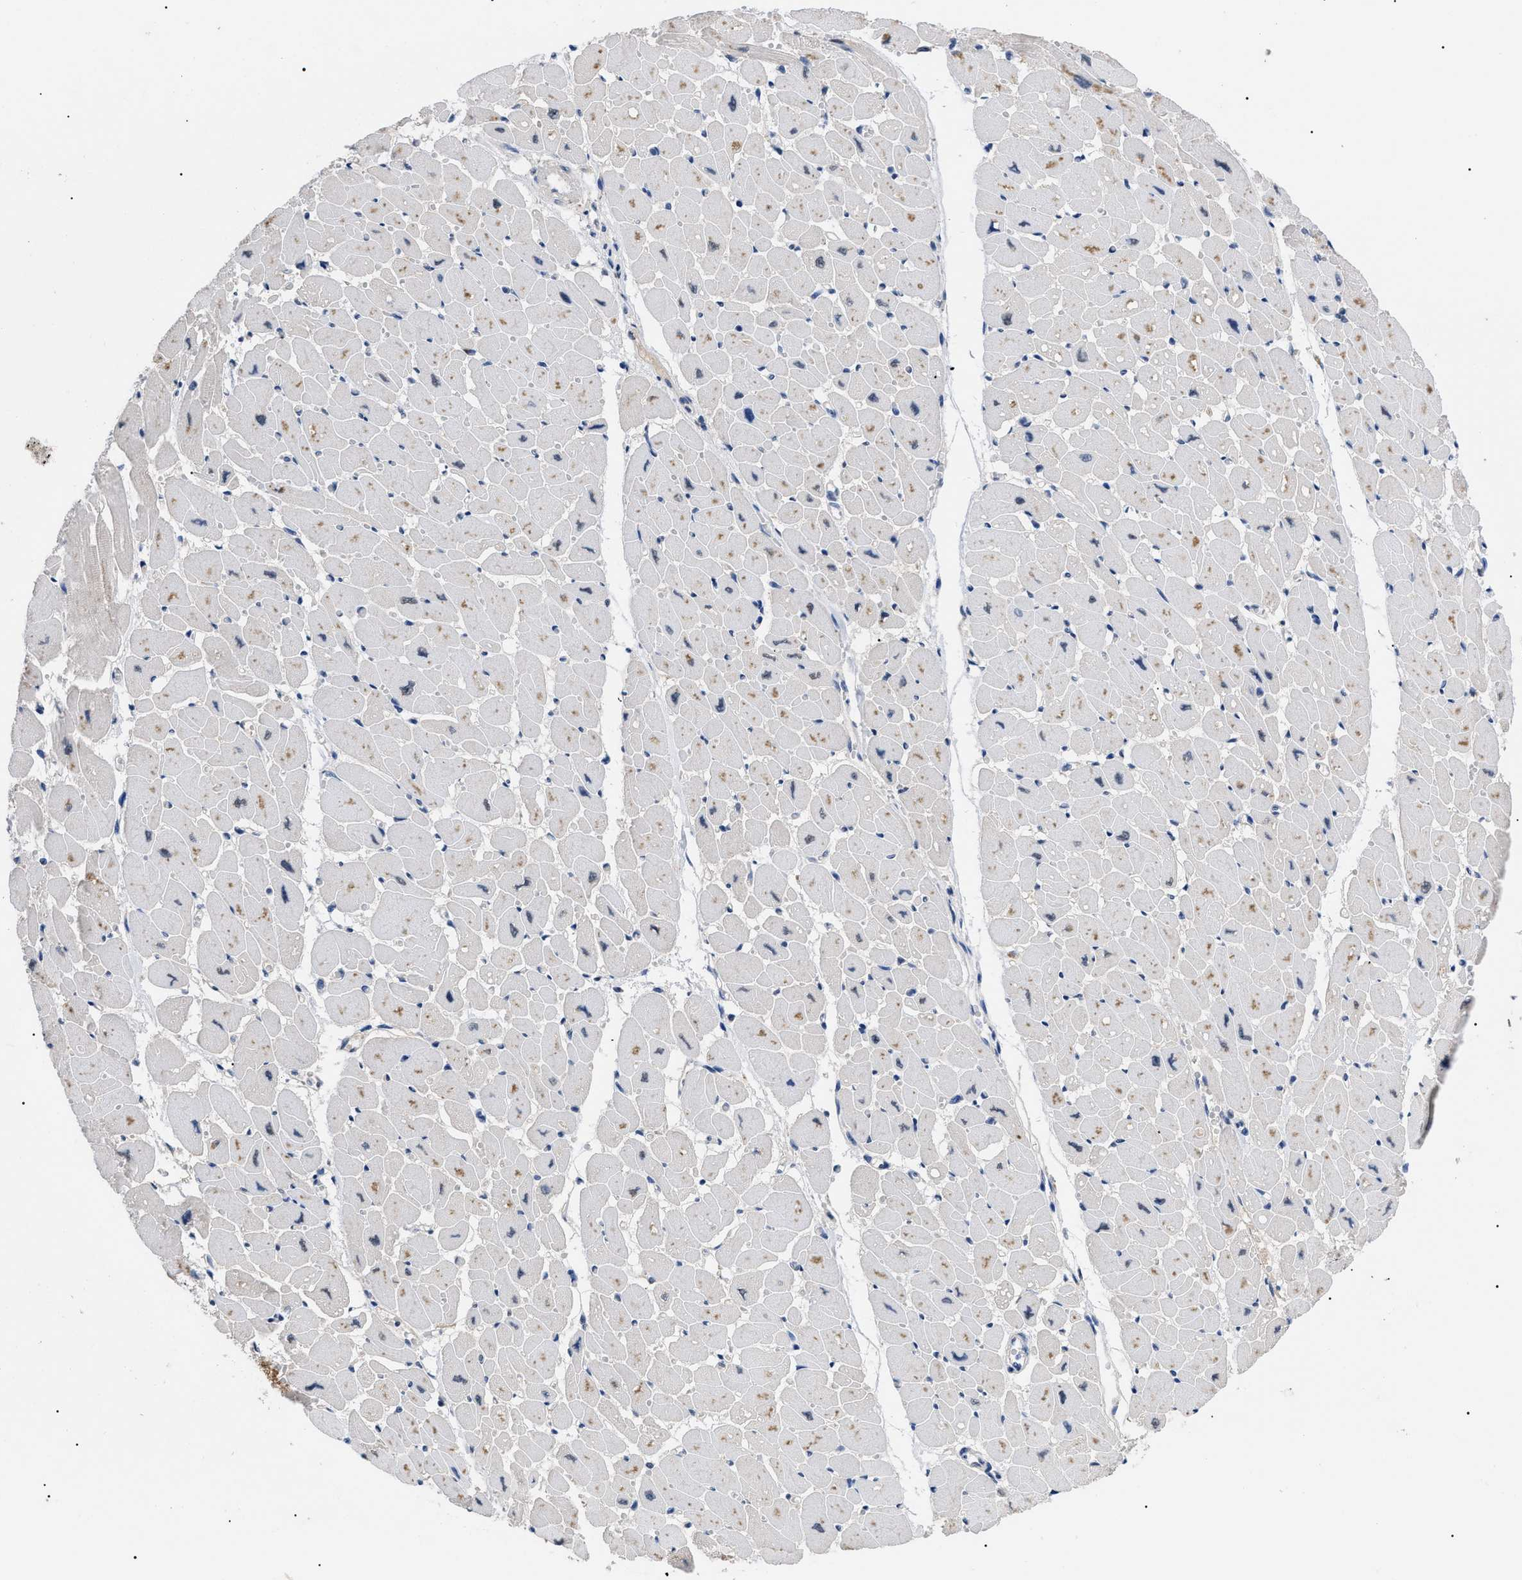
{"staining": {"intensity": "weak", "quantity": "25%-75%", "location": "cytoplasmic/membranous"}, "tissue": "heart muscle", "cell_type": "Cardiomyocytes", "image_type": "normal", "snomed": [{"axis": "morphology", "description": "Normal tissue, NOS"}, {"axis": "topography", "description": "Heart"}], "caption": "This micrograph exhibits IHC staining of normal heart muscle, with low weak cytoplasmic/membranous positivity in about 25%-75% of cardiomyocytes.", "gene": "PRRT2", "patient": {"sex": "female", "age": 54}}